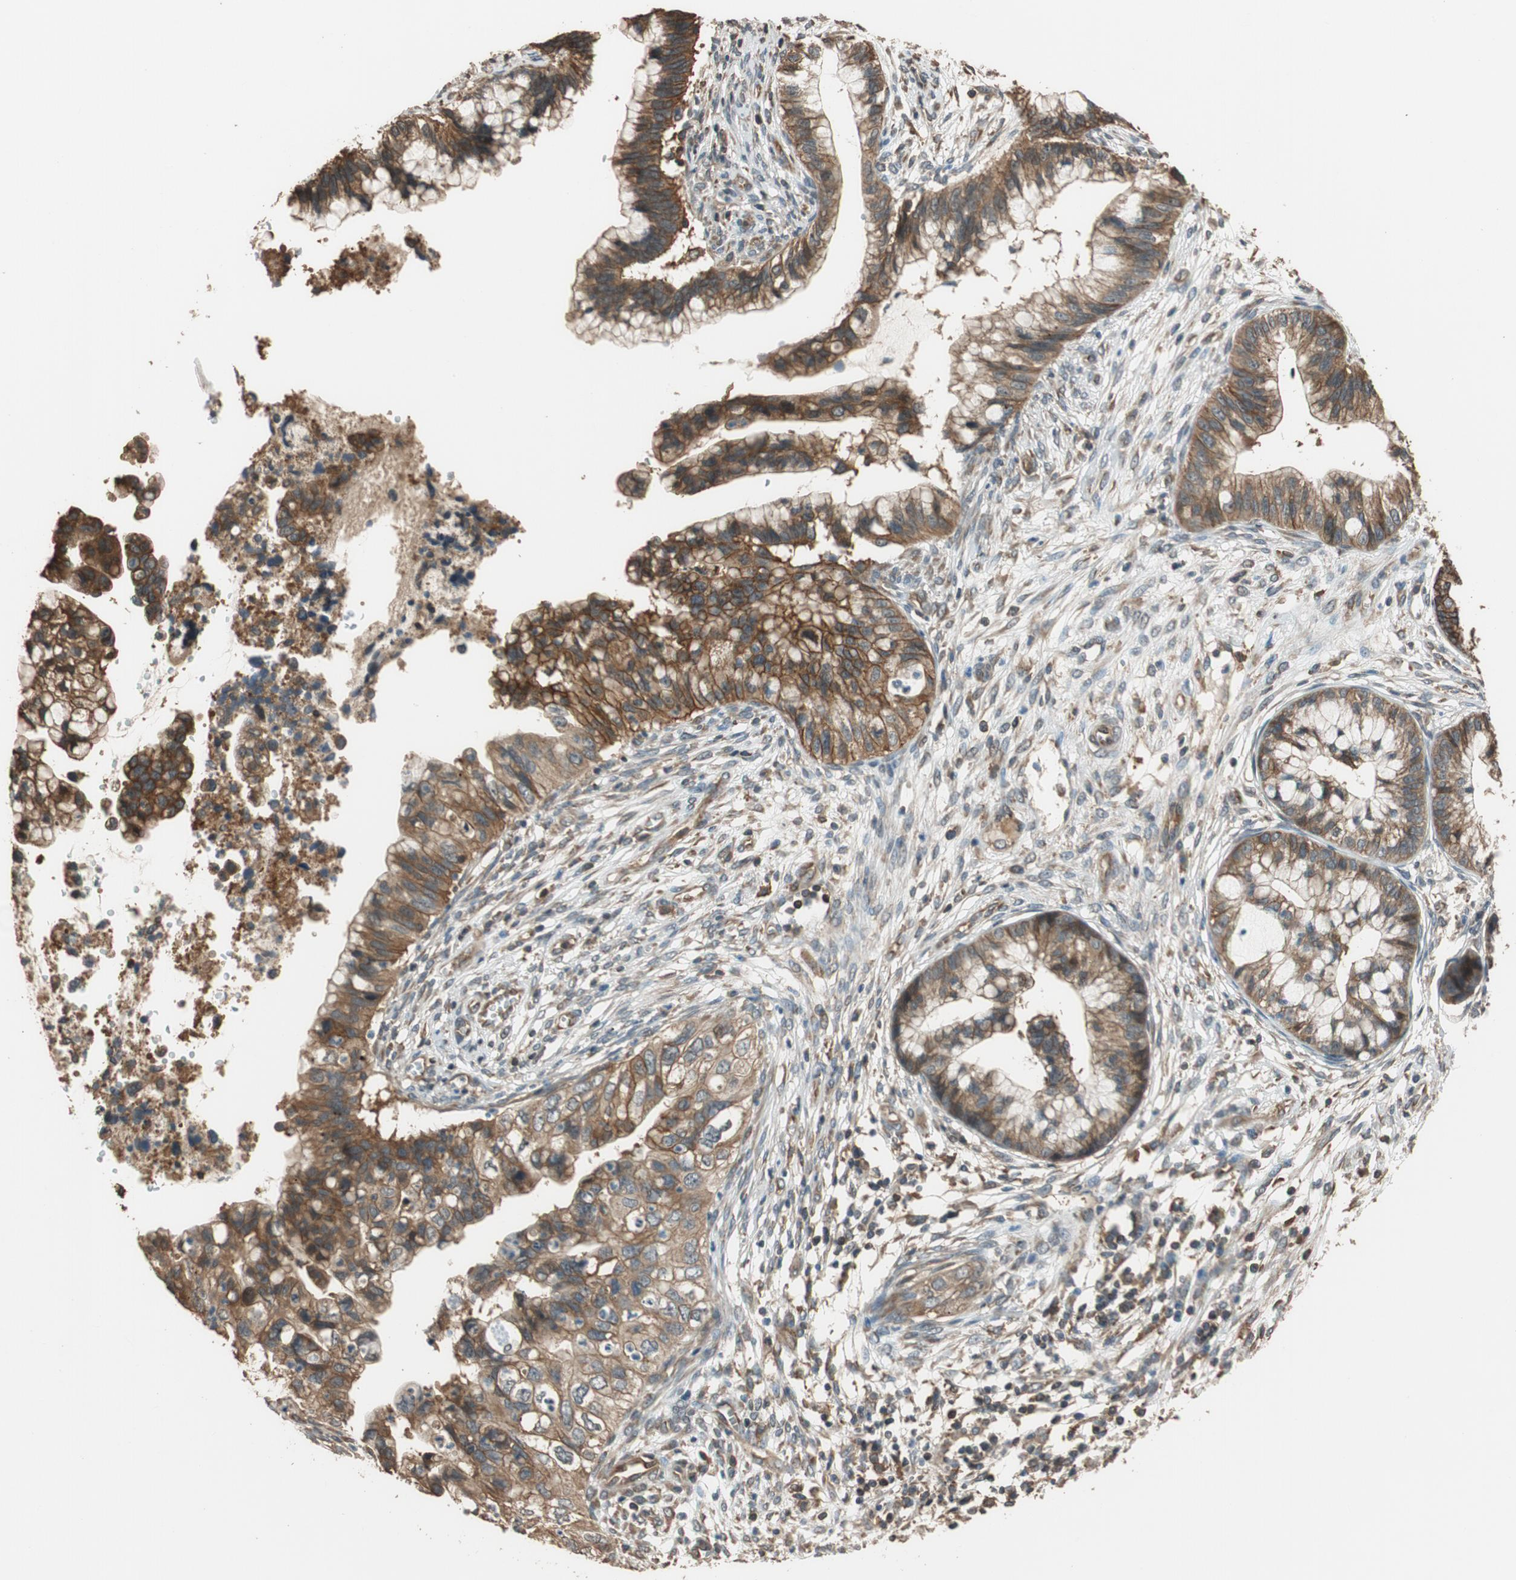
{"staining": {"intensity": "moderate", "quantity": ">75%", "location": "cytoplasmic/membranous"}, "tissue": "cervical cancer", "cell_type": "Tumor cells", "image_type": "cancer", "snomed": [{"axis": "morphology", "description": "Adenocarcinoma, NOS"}, {"axis": "topography", "description": "Cervix"}], "caption": "Moderate cytoplasmic/membranous protein staining is present in about >75% of tumor cells in adenocarcinoma (cervical). Using DAB (brown) and hematoxylin (blue) stains, captured at high magnification using brightfield microscopy.", "gene": "MST1R", "patient": {"sex": "female", "age": 44}}